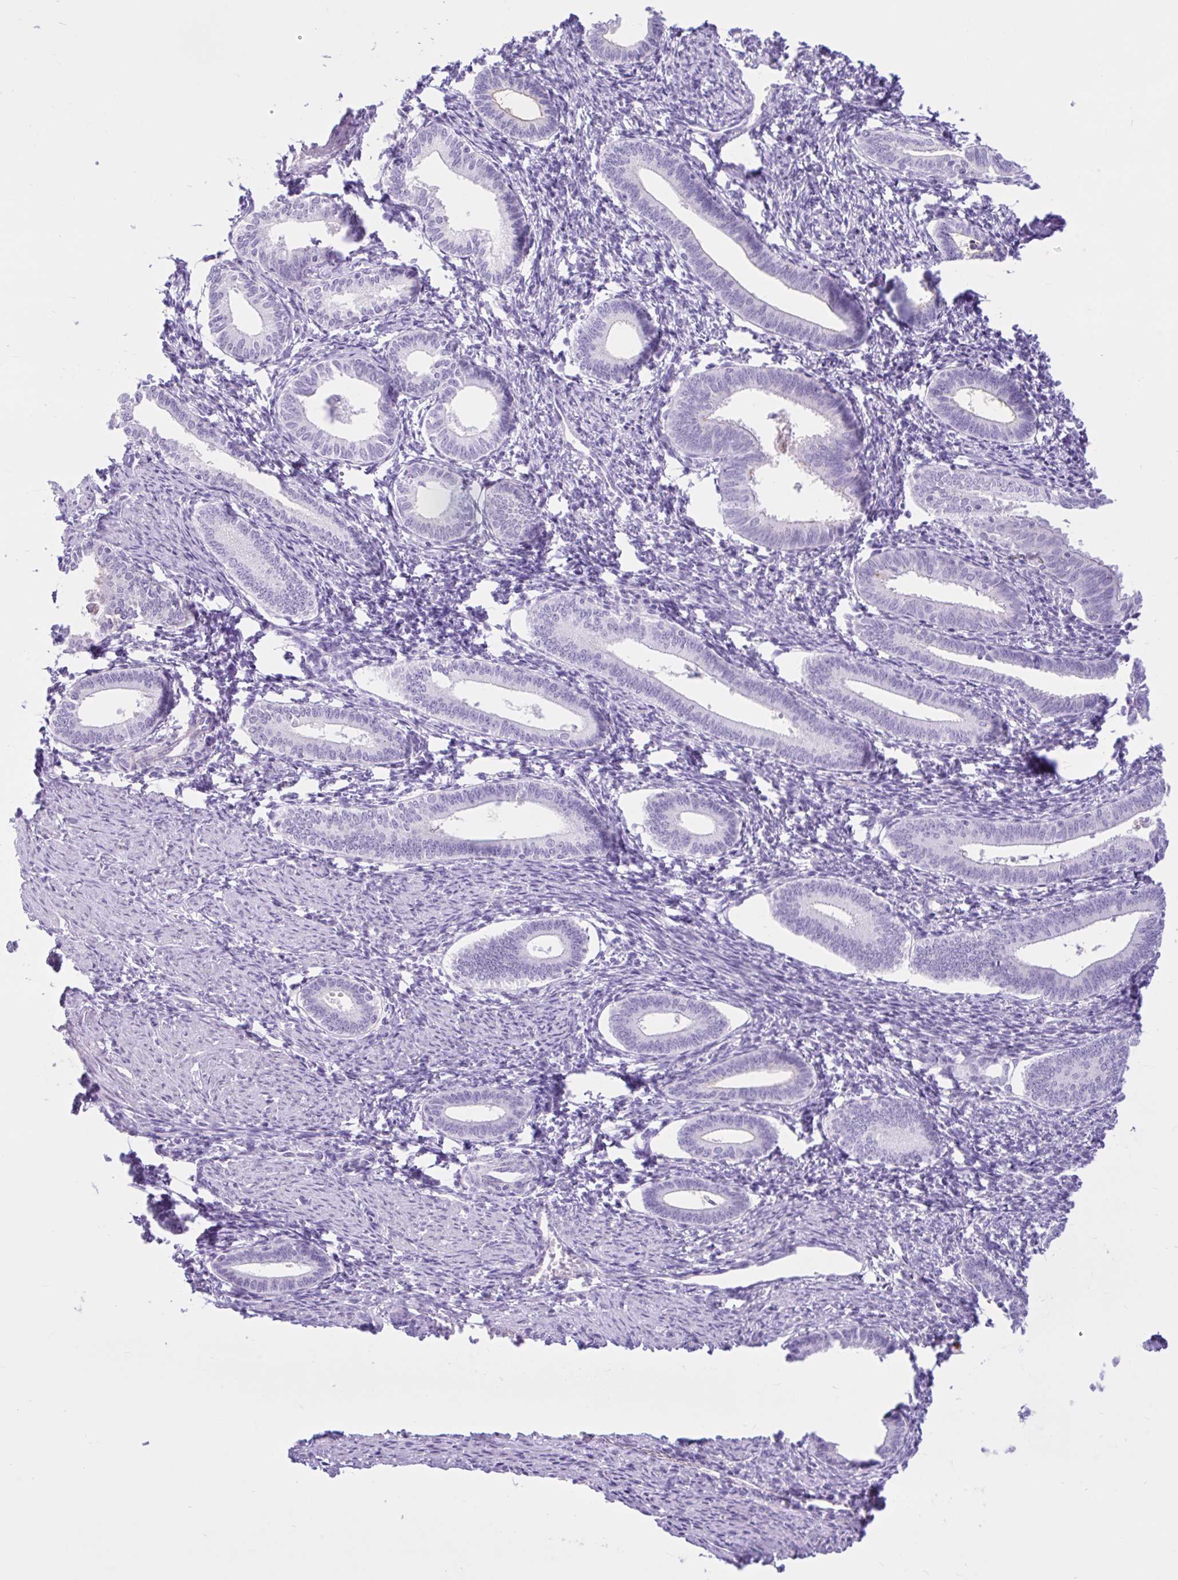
{"staining": {"intensity": "negative", "quantity": "none", "location": "none"}, "tissue": "endometrium", "cell_type": "Cells in endometrial stroma", "image_type": "normal", "snomed": [{"axis": "morphology", "description": "Normal tissue, NOS"}, {"axis": "topography", "description": "Endometrium"}], "caption": "Endometrium was stained to show a protein in brown. There is no significant expression in cells in endometrial stroma. (Stains: DAB IHC with hematoxylin counter stain, Microscopy: brightfield microscopy at high magnification).", "gene": "REEP1", "patient": {"sex": "female", "age": 41}}